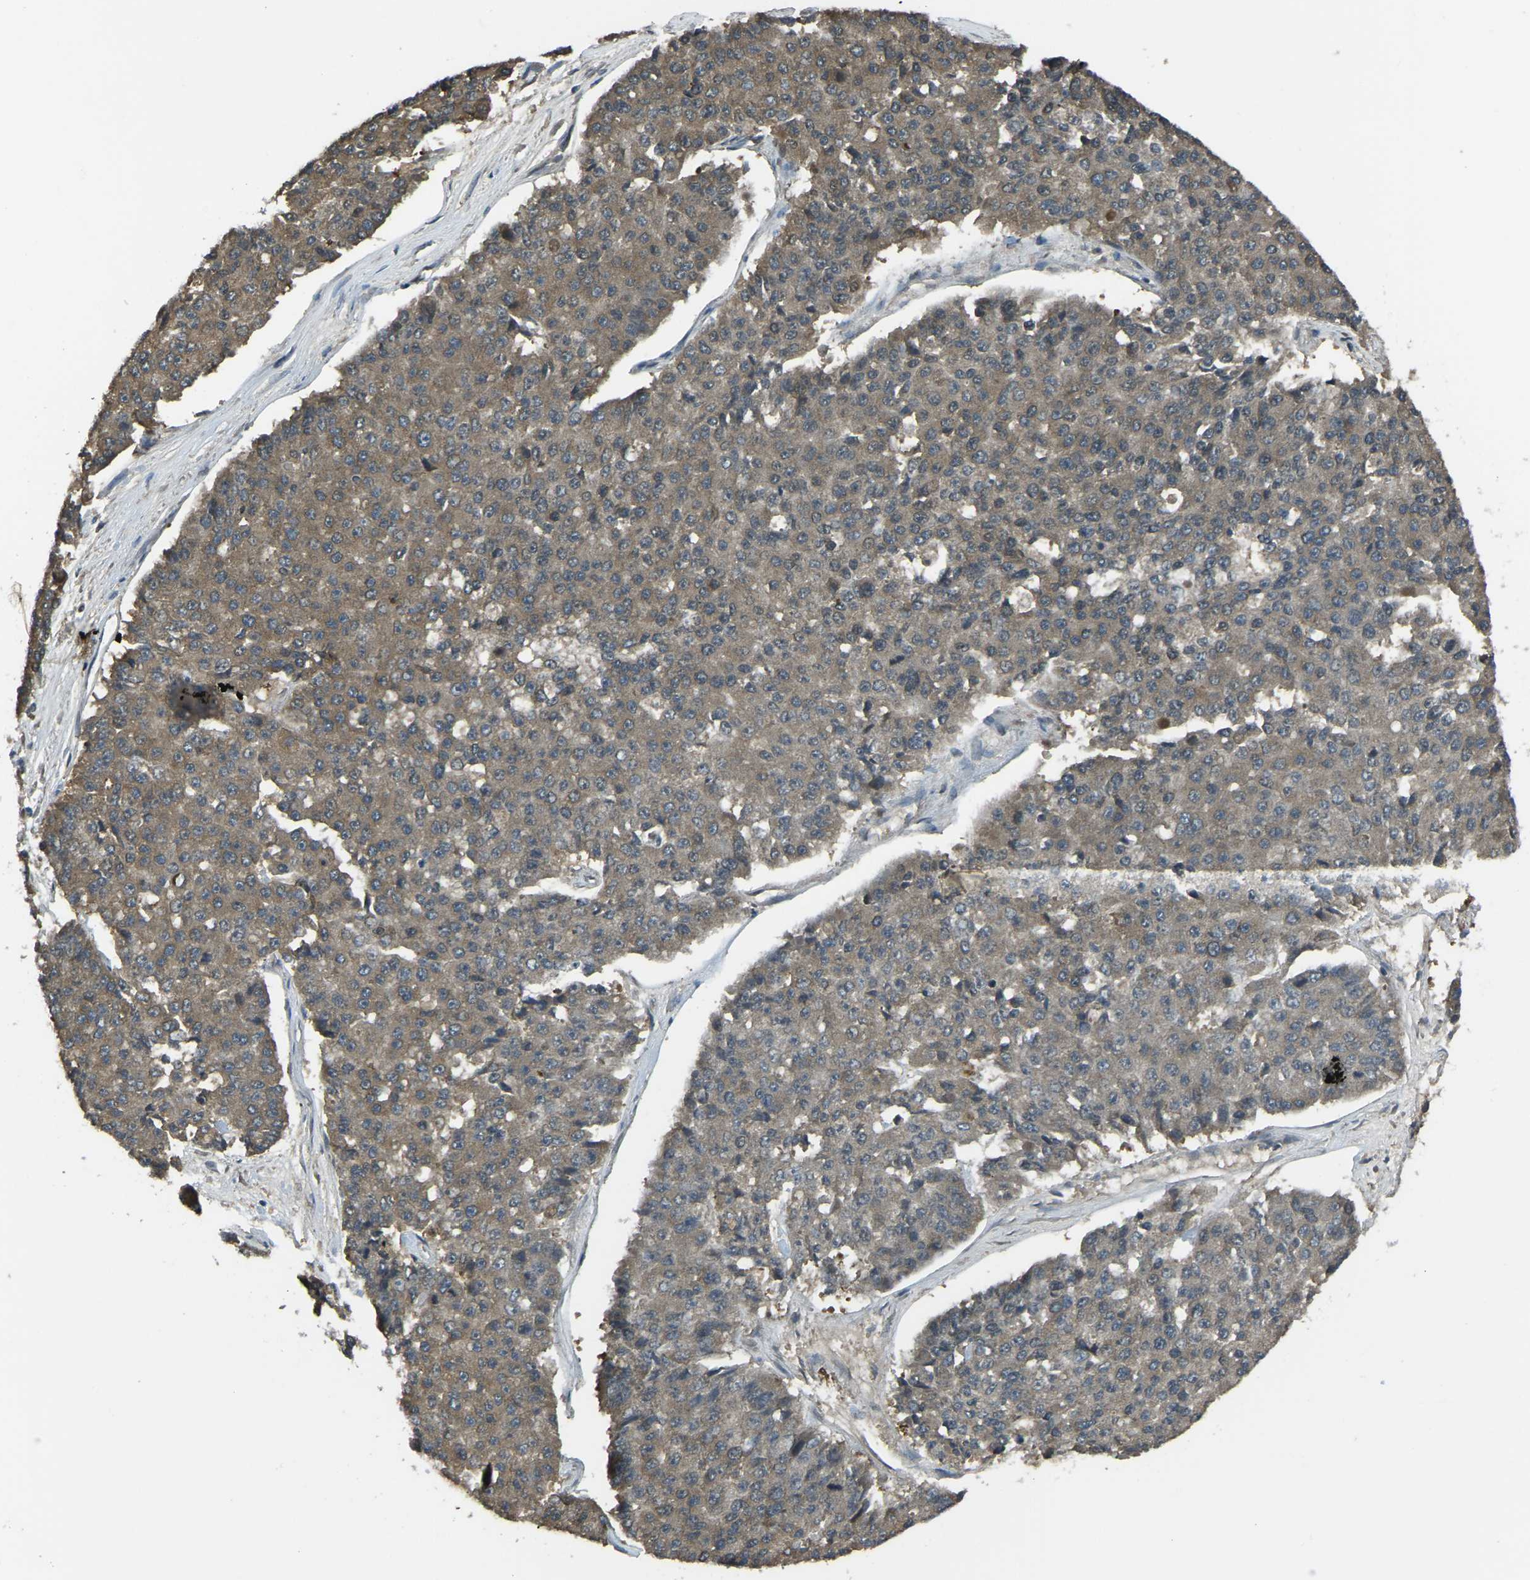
{"staining": {"intensity": "moderate", "quantity": ">75%", "location": "cytoplasmic/membranous"}, "tissue": "pancreatic cancer", "cell_type": "Tumor cells", "image_type": "cancer", "snomed": [{"axis": "morphology", "description": "Adenocarcinoma, NOS"}, {"axis": "topography", "description": "Pancreas"}], "caption": "This is an image of immunohistochemistry staining of adenocarcinoma (pancreatic), which shows moderate positivity in the cytoplasmic/membranous of tumor cells.", "gene": "AIMP1", "patient": {"sex": "male", "age": 50}}